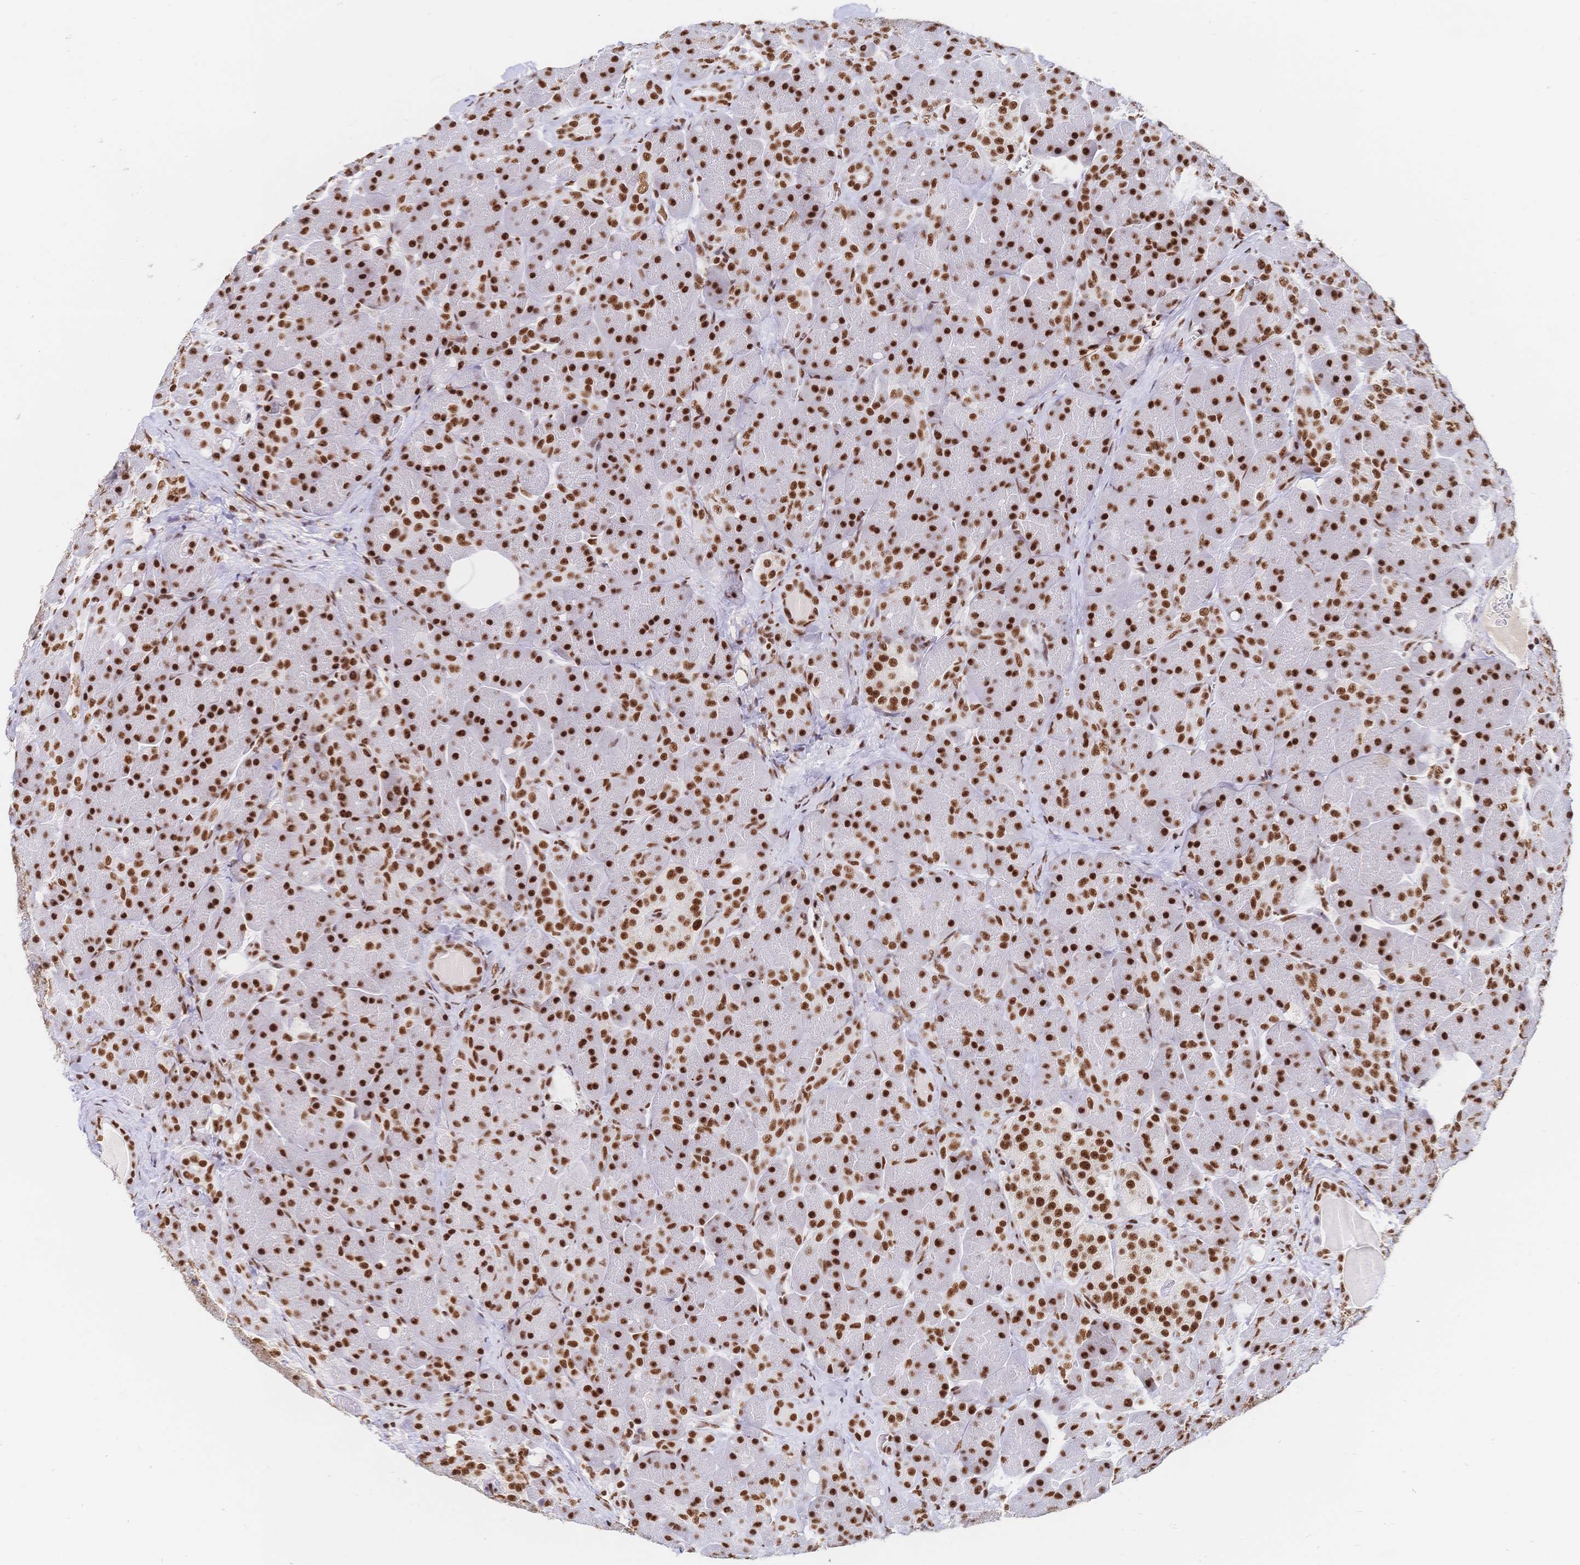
{"staining": {"intensity": "strong", "quantity": ">75%", "location": "nuclear"}, "tissue": "pancreas", "cell_type": "Exocrine glandular cells", "image_type": "normal", "snomed": [{"axis": "morphology", "description": "Normal tissue, NOS"}, {"axis": "topography", "description": "Pancreas"}], "caption": "Normal pancreas exhibits strong nuclear expression in approximately >75% of exocrine glandular cells, visualized by immunohistochemistry.", "gene": "SRSF1", "patient": {"sex": "male", "age": 55}}